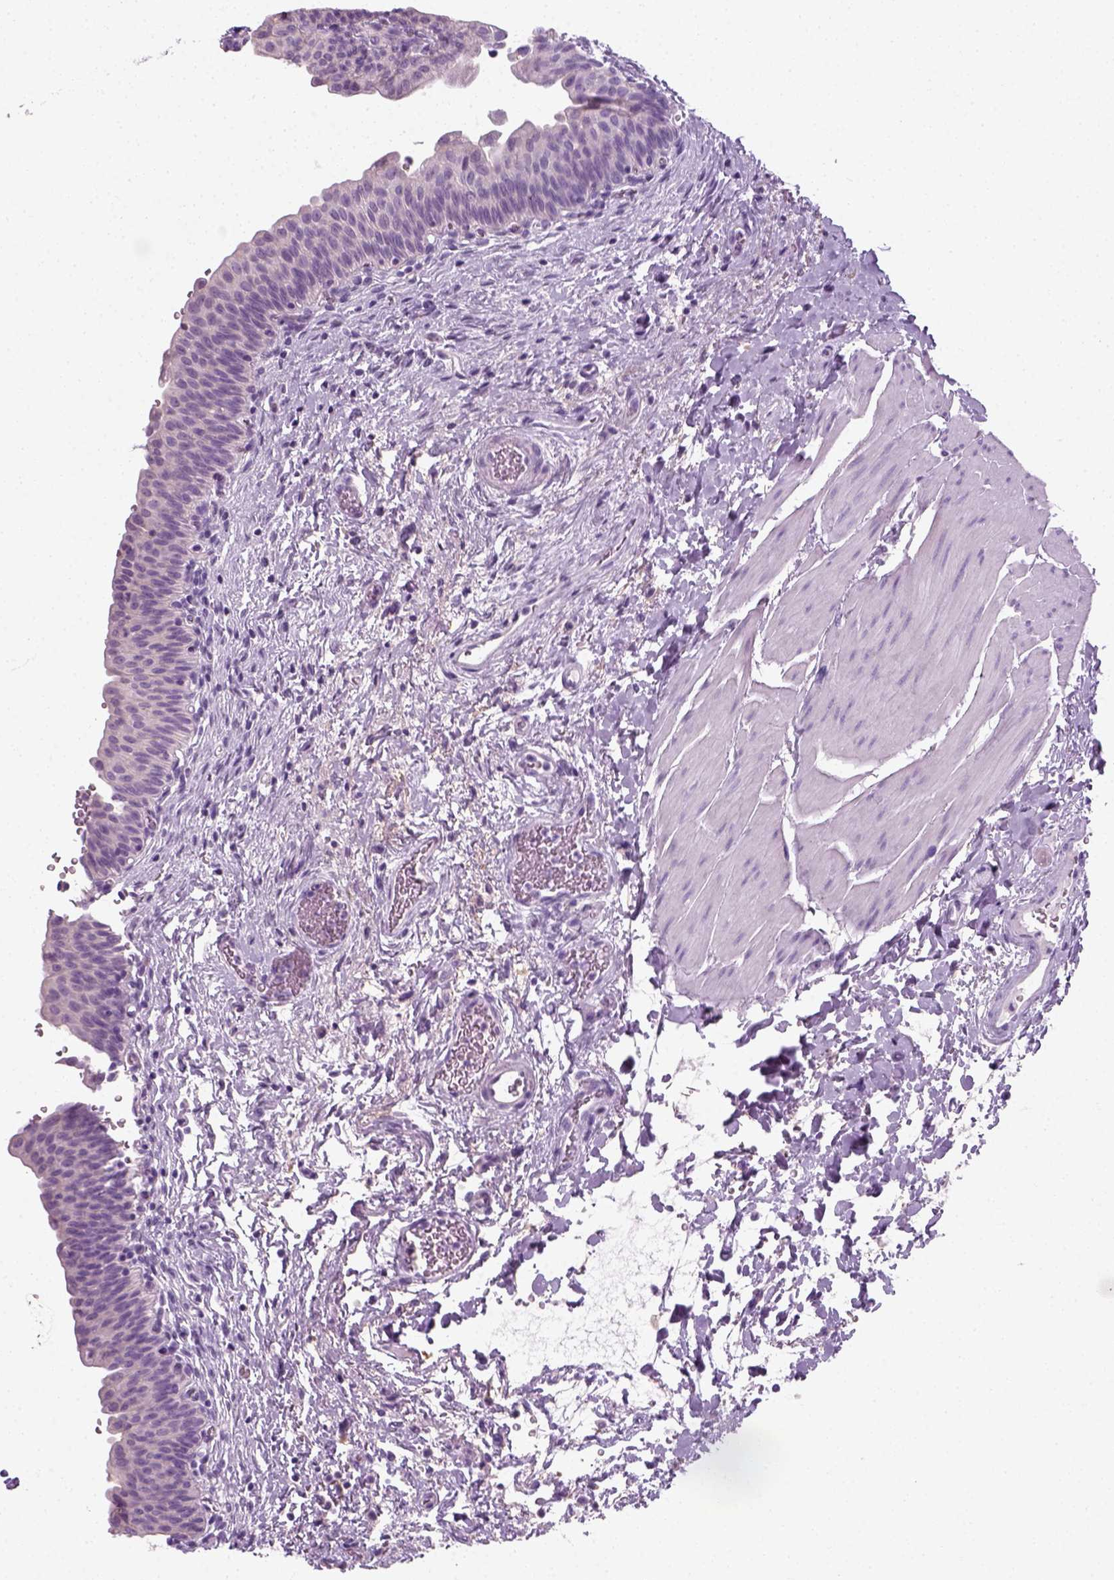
{"staining": {"intensity": "negative", "quantity": "none", "location": "none"}, "tissue": "urinary bladder", "cell_type": "Urothelial cells", "image_type": "normal", "snomed": [{"axis": "morphology", "description": "Normal tissue, NOS"}, {"axis": "topography", "description": "Urinary bladder"}], "caption": "The IHC micrograph has no significant expression in urothelial cells of urinary bladder. (DAB (3,3'-diaminobenzidine) immunohistochemistry visualized using brightfield microscopy, high magnification).", "gene": "SLC12A5", "patient": {"sex": "male", "age": 56}}